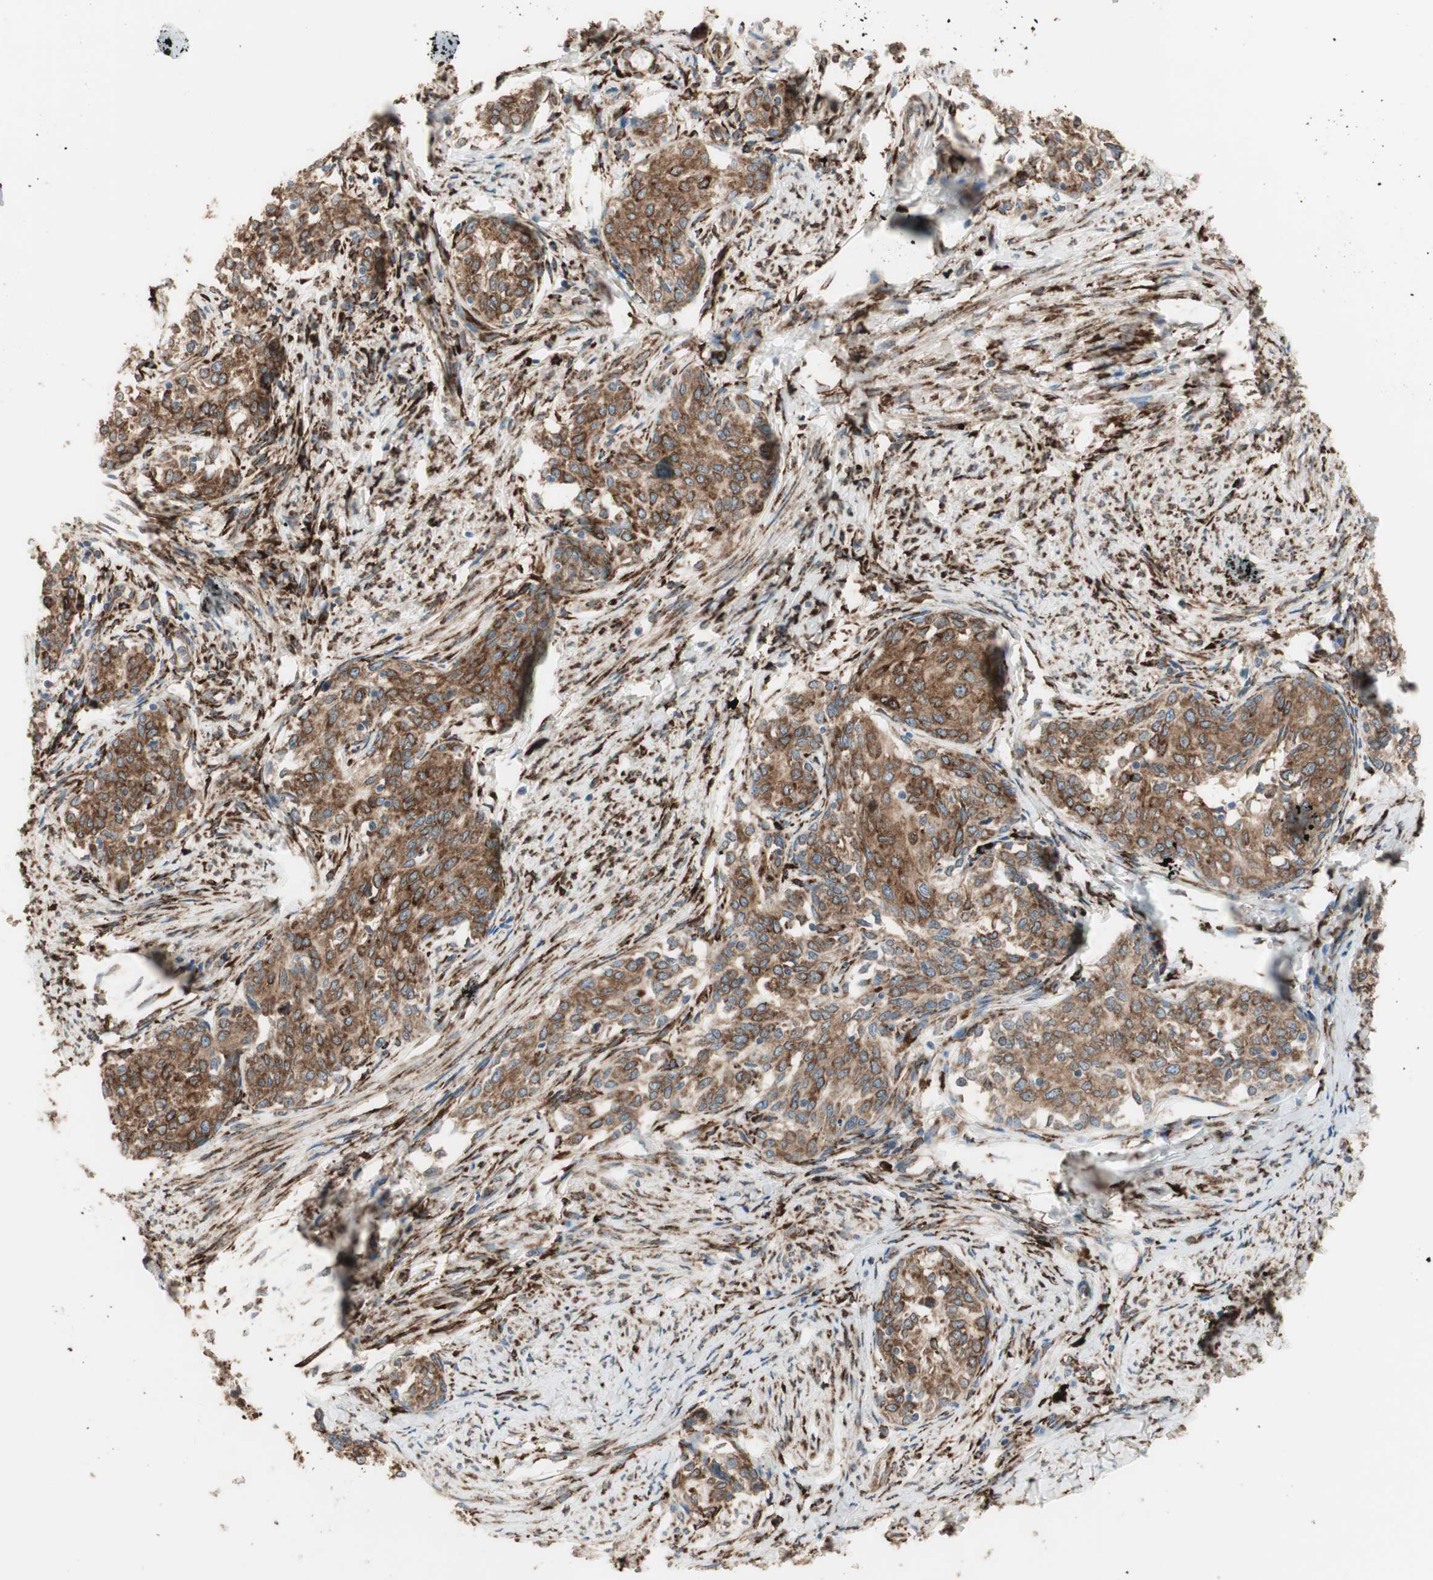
{"staining": {"intensity": "moderate", "quantity": ">75%", "location": "cytoplasmic/membranous"}, "tissue": "cervical cancer", "cell_type": "Tumor cells", "image_type": "cancer", "snomed": [{"axis": "morphology", "description": "Squamous cell carcinoma, NOS"}, {"axis": "morphology", "description": "Adenocarcinoma, NOS"}, {"axis": "topography", "description": "Cervix"}], "caption": "Immunohistochemical staining of cervical cancer displays medium levels of moderate cytoplasmic/membranous protein positivity in about >75% of tumor cells.", "gene": "RRBP1", "patient": {"sex": "female", "age": 52}}